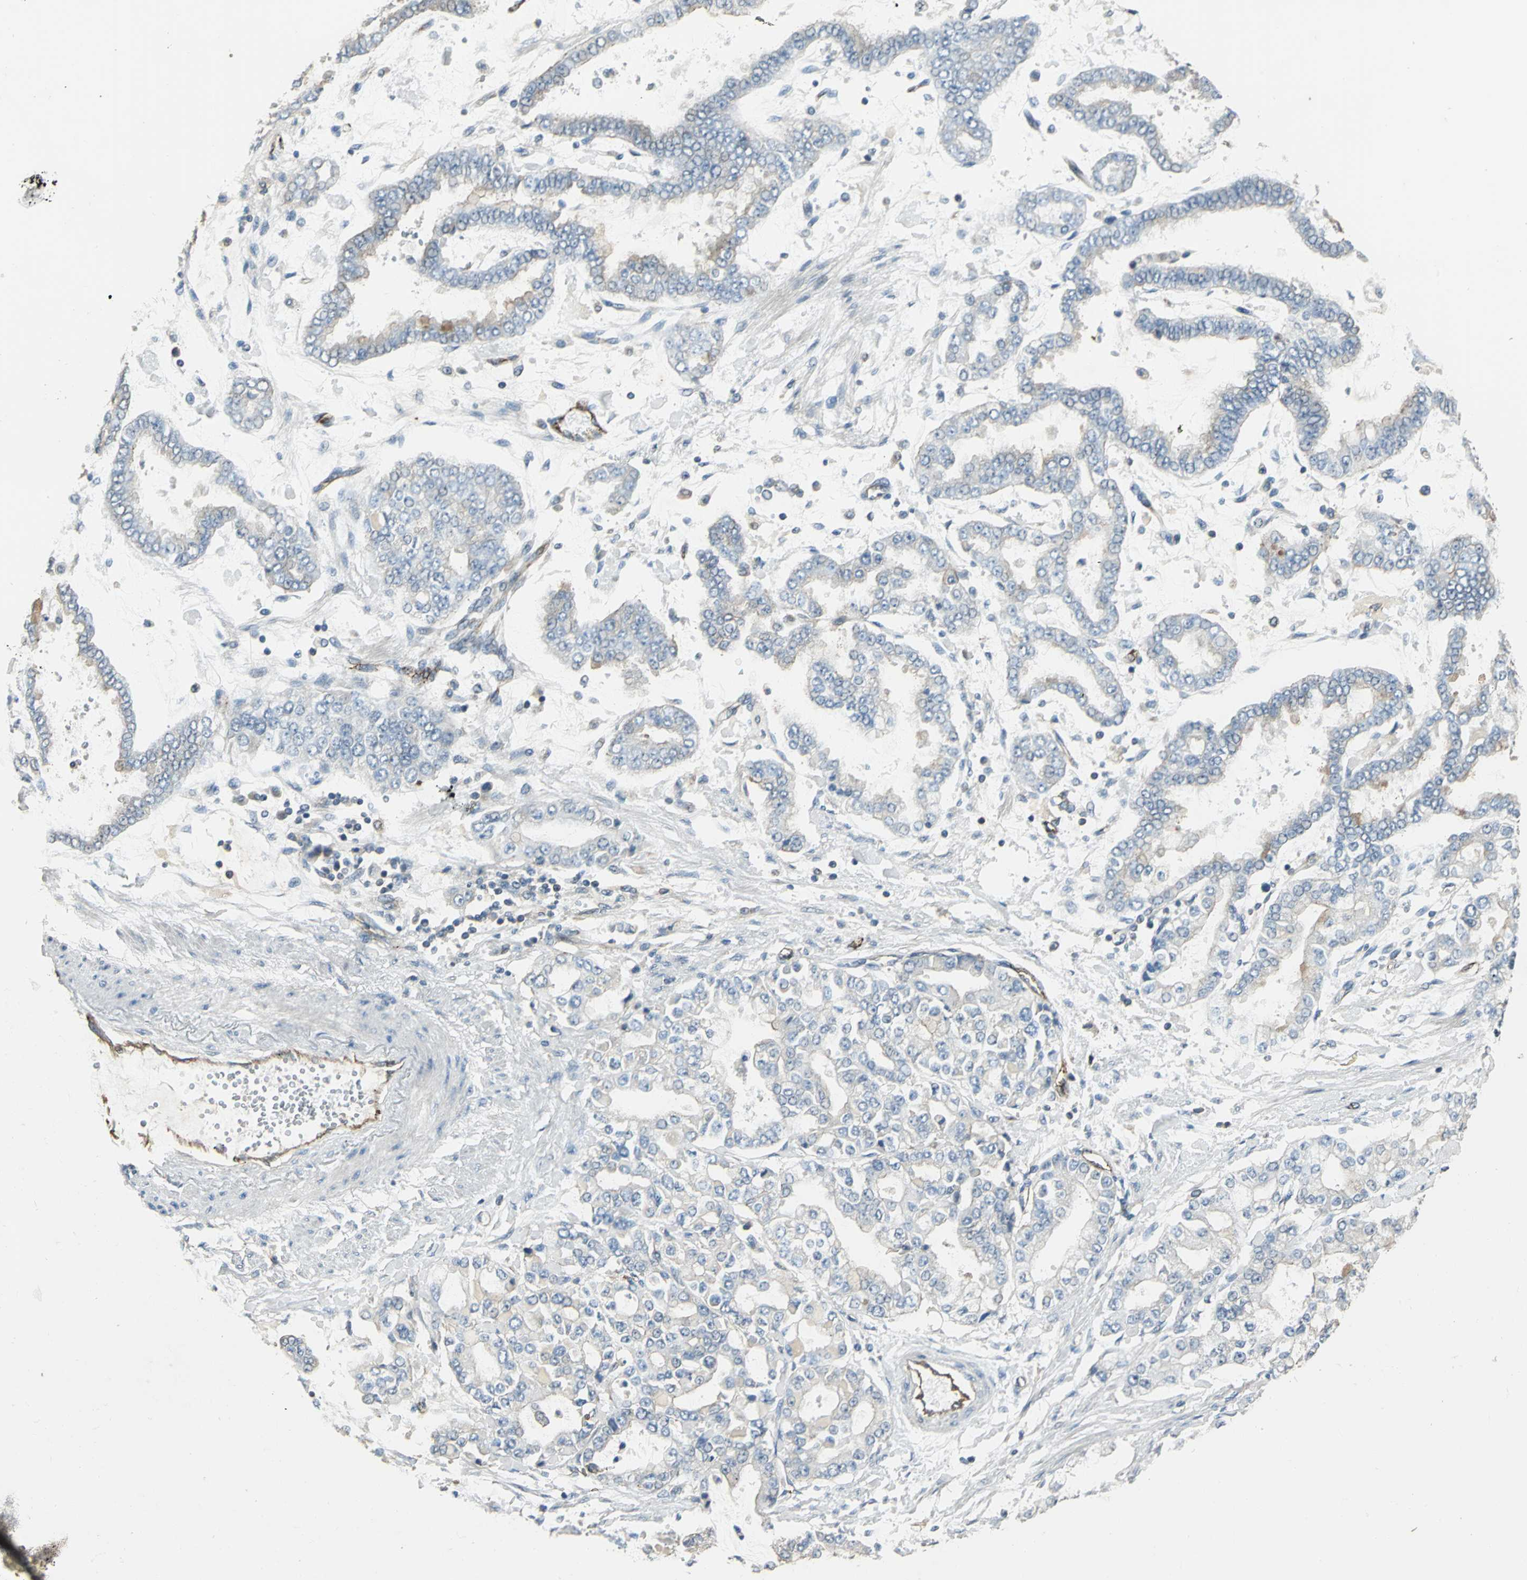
{"staining": {"intensity": "weak", "quantity": "25%-75%", "location": "cytoplasmic/membranous"}, "tissue": "stomach cancer", "cell_type": "Tumor cells", "image_type": "cancer", "snomed": [{"axis": "morphology", "description": "Normal tissue, NOS"}, {"axis": "morphology", "description": "Adenocarcinoma, NOS"}, {"axis": "topography", "description": "Stomach, upper"}, {"axis": "topography", "description": "Stomach"}], "caption": "The histopathology image shows immunohistochemical staining of adenocarcinoma (stomach). There is weak cytoplasmic/membranous positivity is present in approximately 25%-75% of tumor cells. The staining was performed using DAB (3,3'-diaminobenzidine), with brown indicating positive protein expression. Nuclei are stained blue with hematoxylin.", "gene": "RAPGEF1", "patient": {"sex": "male", "age": 76}}